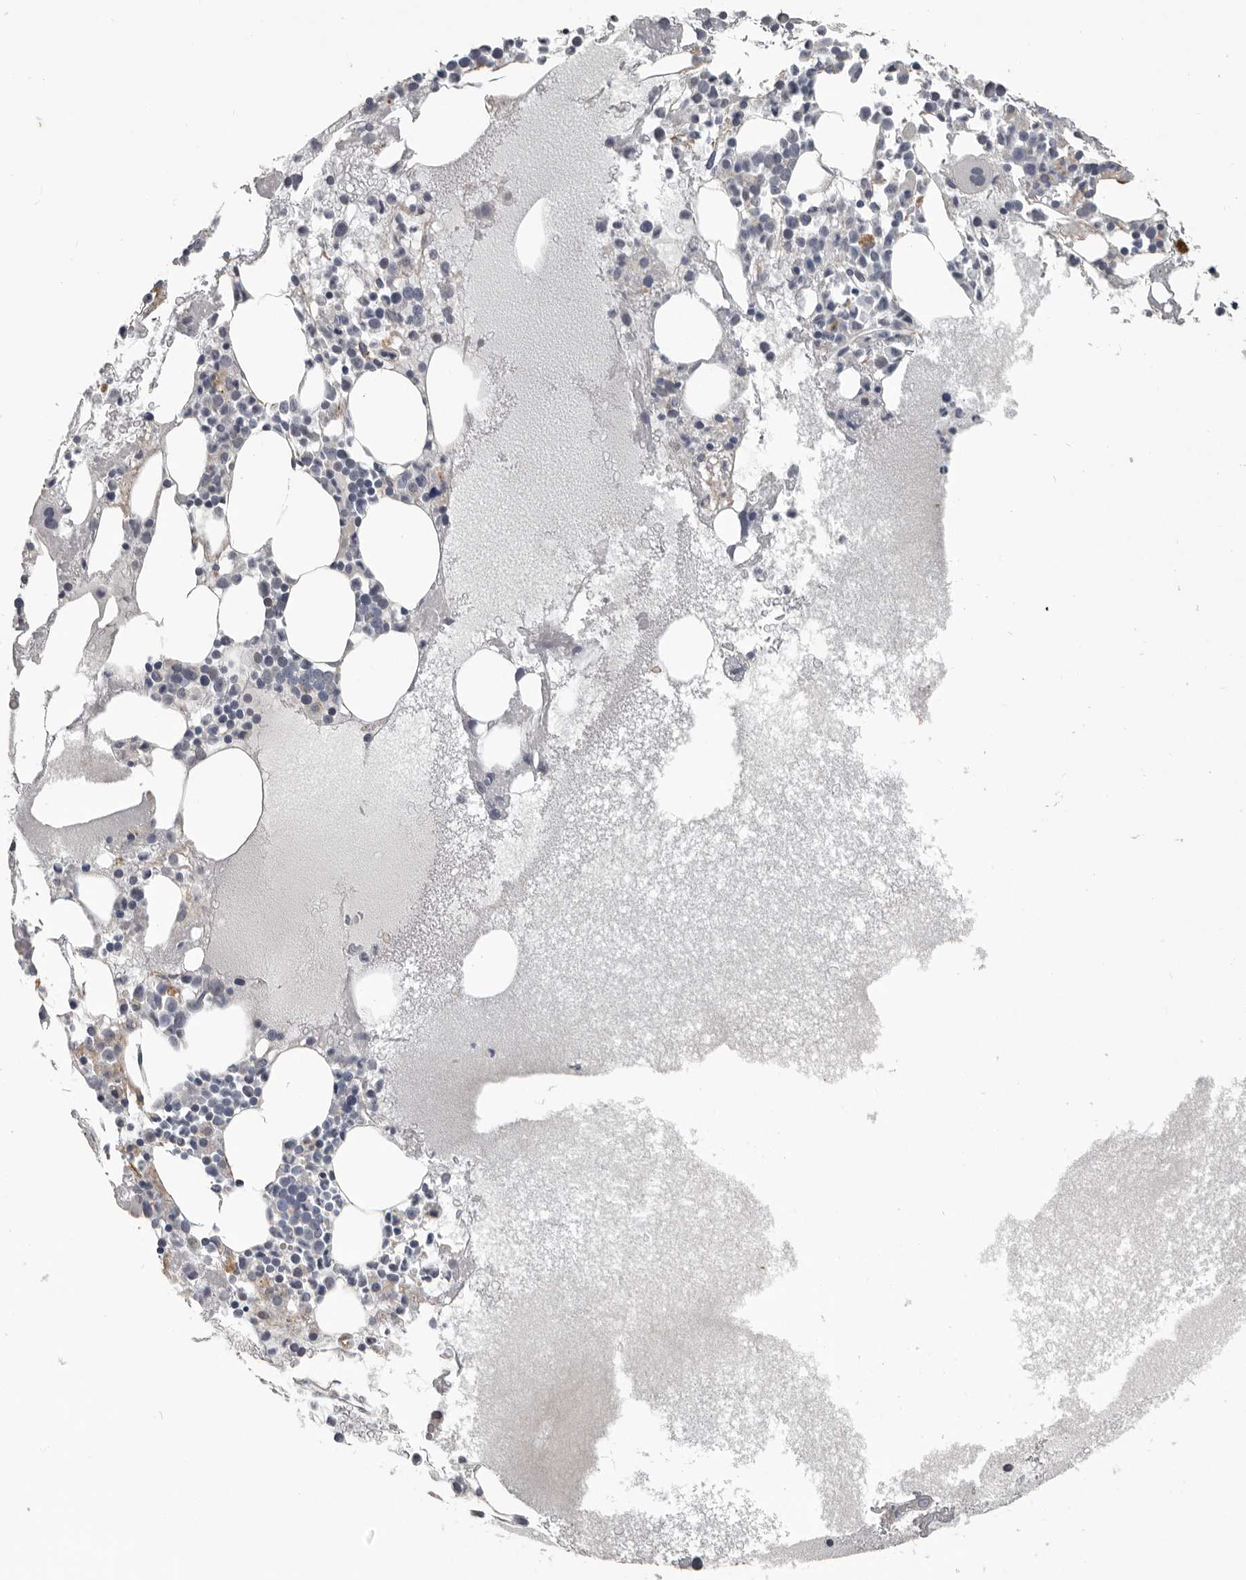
{"staining": {"intensity": "negative", "quantity": "none", "location": "none"}, "tissue": "bone marrow", "cell_type": "Hematopoietic cells", "image_type": "normal", "snomed": [{"axis": "morphology", "description": "Normal tissue, NOS"}, {"axis": "topography", "description": "Bone marrow"}], "caption": "Protein analysis of normal bone marrow exhibits no significant staining in hematopoietic cells. (Brightfield microscopy of DAB (3,3'-diaminobenzidine) IHC at high magnification).", "gene": "C1orf216", "patient": {"sex": "female", "age": 52}}